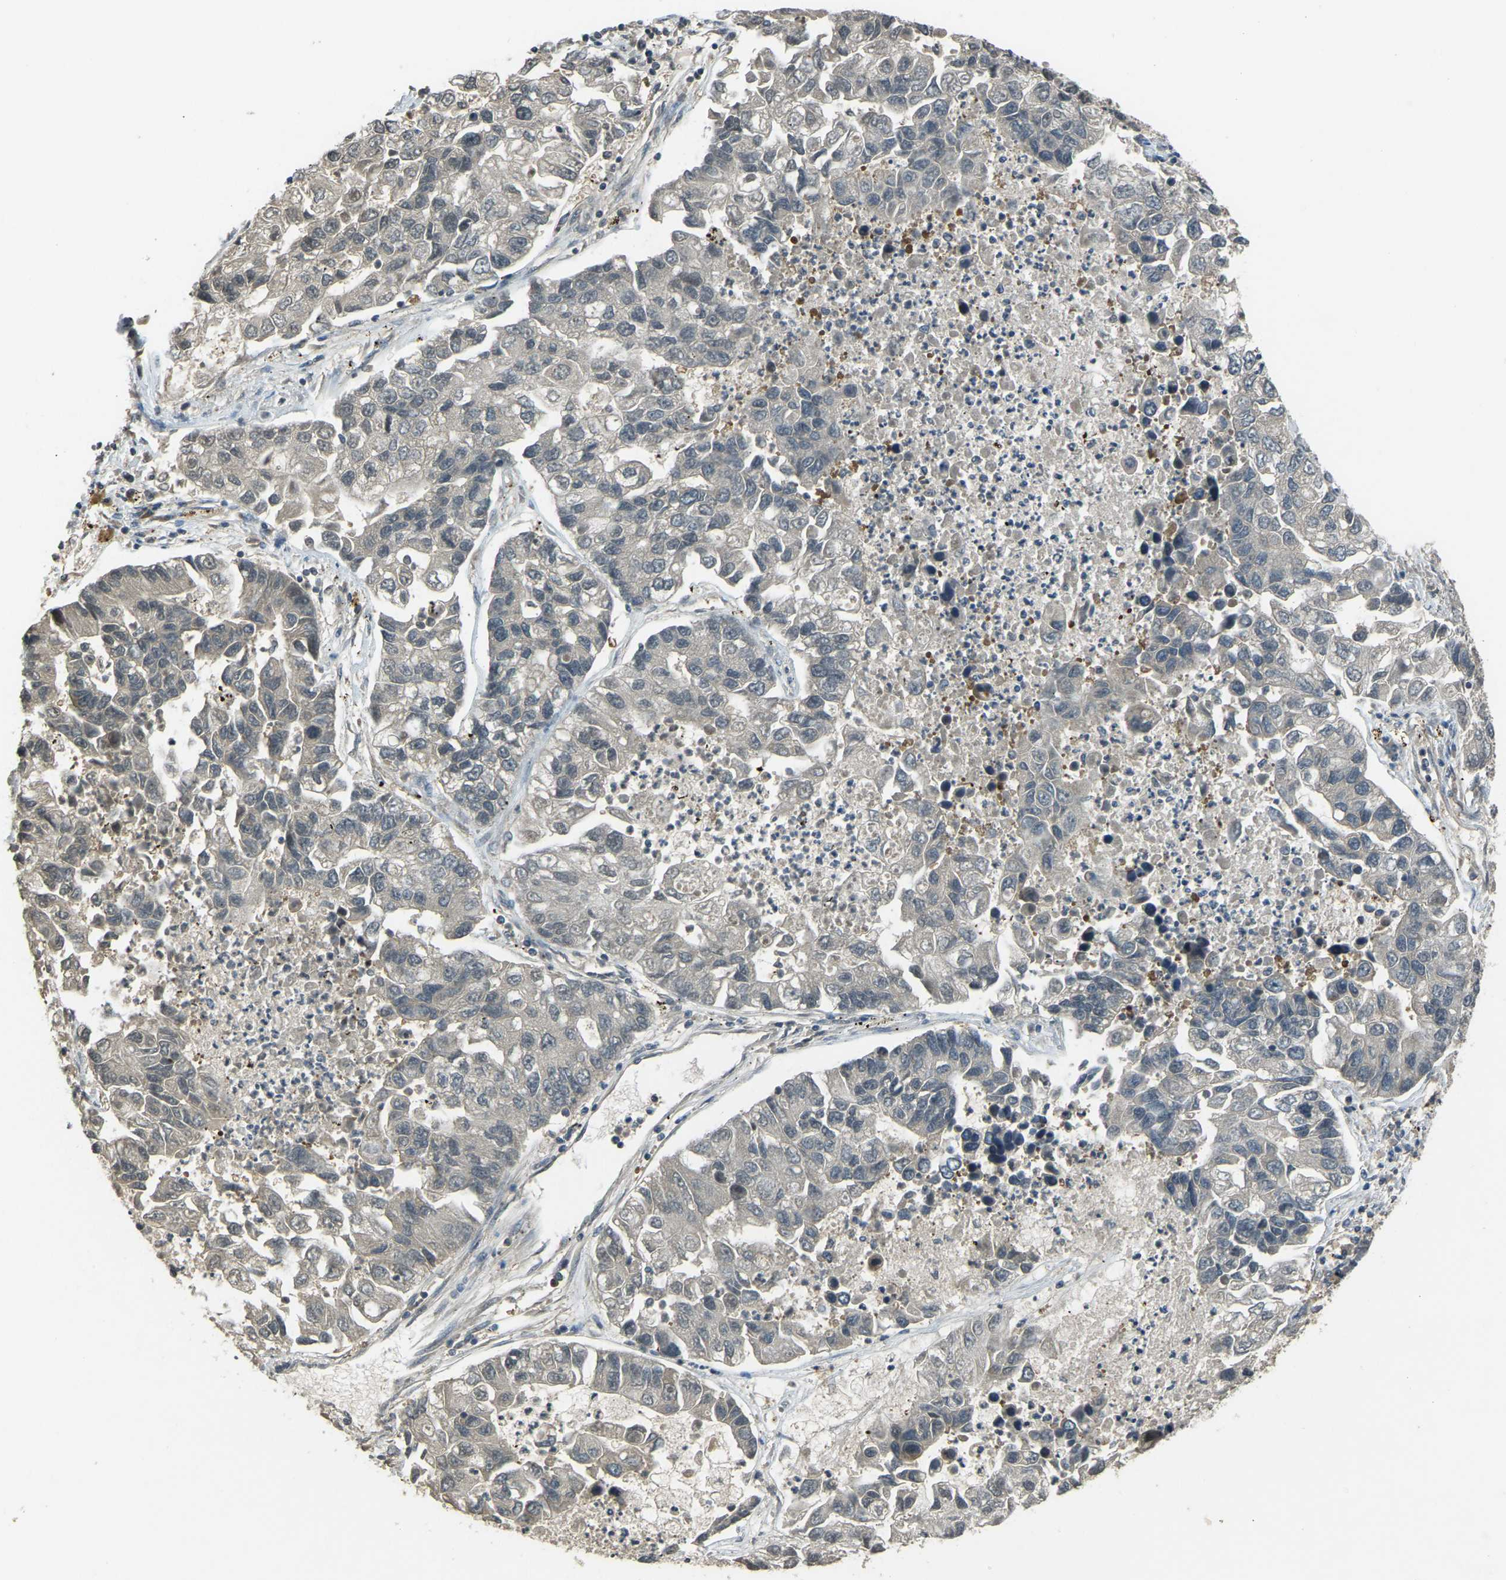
{"staining": {"intensity": "weak", "quantity": "<25%", "location": "cytoplasmic/membranous"}, "tissue": "lung cancer", "cell_type": "Tumor cells", "image_type": "cancer", "snomed": [{"axis": "morphology", "description": "Adenocarcinoma, NOS"}, {"axis": "topography", "description": "Lung"}], "caption": "This photomicrograph is of lung adenocarcinoma stained with immunohistochemistry to label a protein in brown with the nuclei are counter-stained blue. There is no staining in tumor cells.", "gene": "AIMP1", "patient": {"sex": "female", "age": 51}}